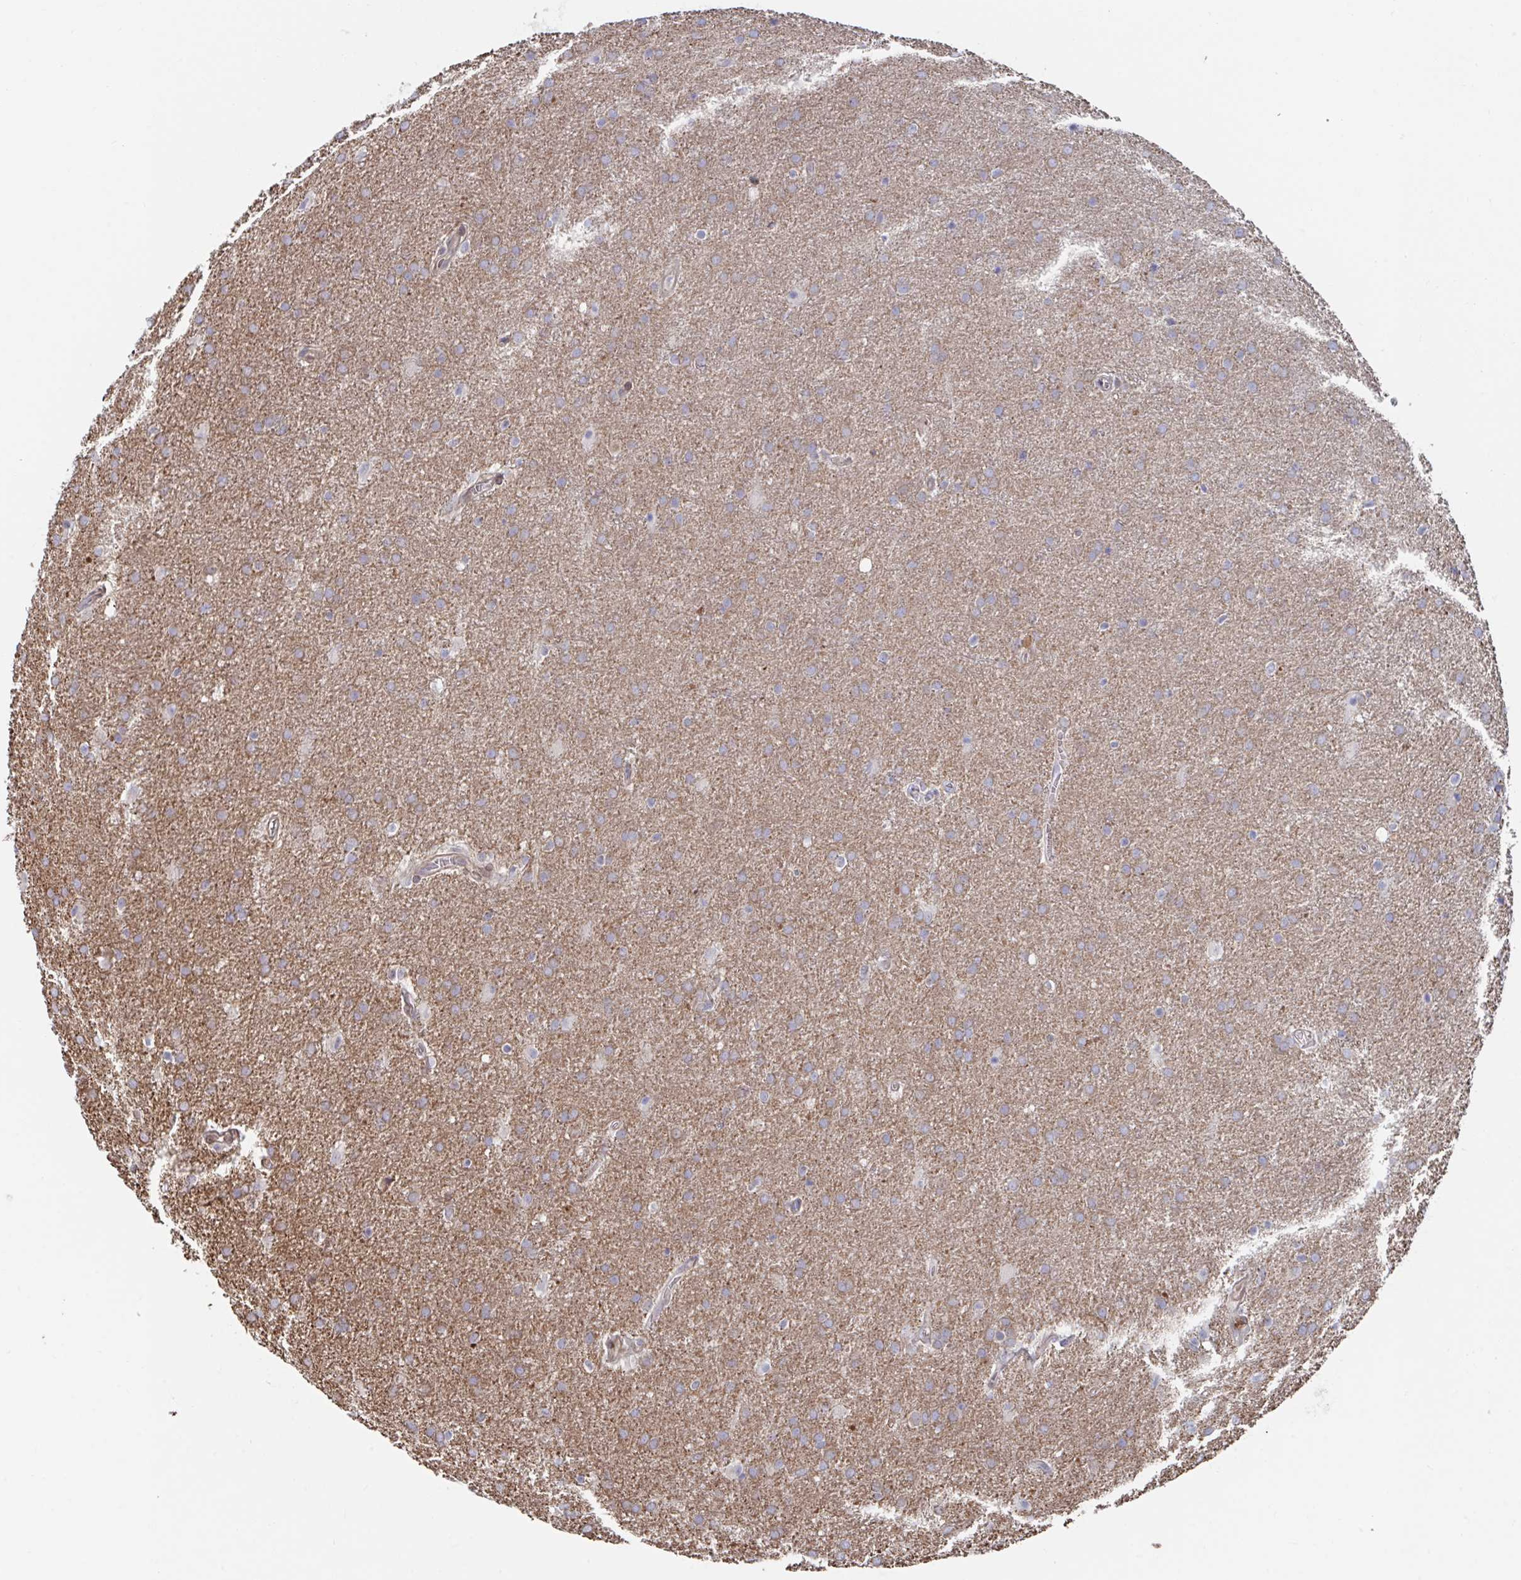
{"staining": {"intensity": "weak", "quantity": "25%-75%", "location": "cytoplasmic/membranous"}, "tissue": "glioma", "cell_type": "Tumor cells", "image_type": "cancer", "snomed": [{"axis": "morphology", "description": "Glioma, malignant, Low grade"}, {"axis": "topography", "description": "Brain"}], "caption": "Protein expression analysis of human glioma reveals weak cytoplasmic/membranous expression in approximately 25%-75% of tumor cells.", "gene": "FJX1", "patient": {"sex": "female", "age": 32}}